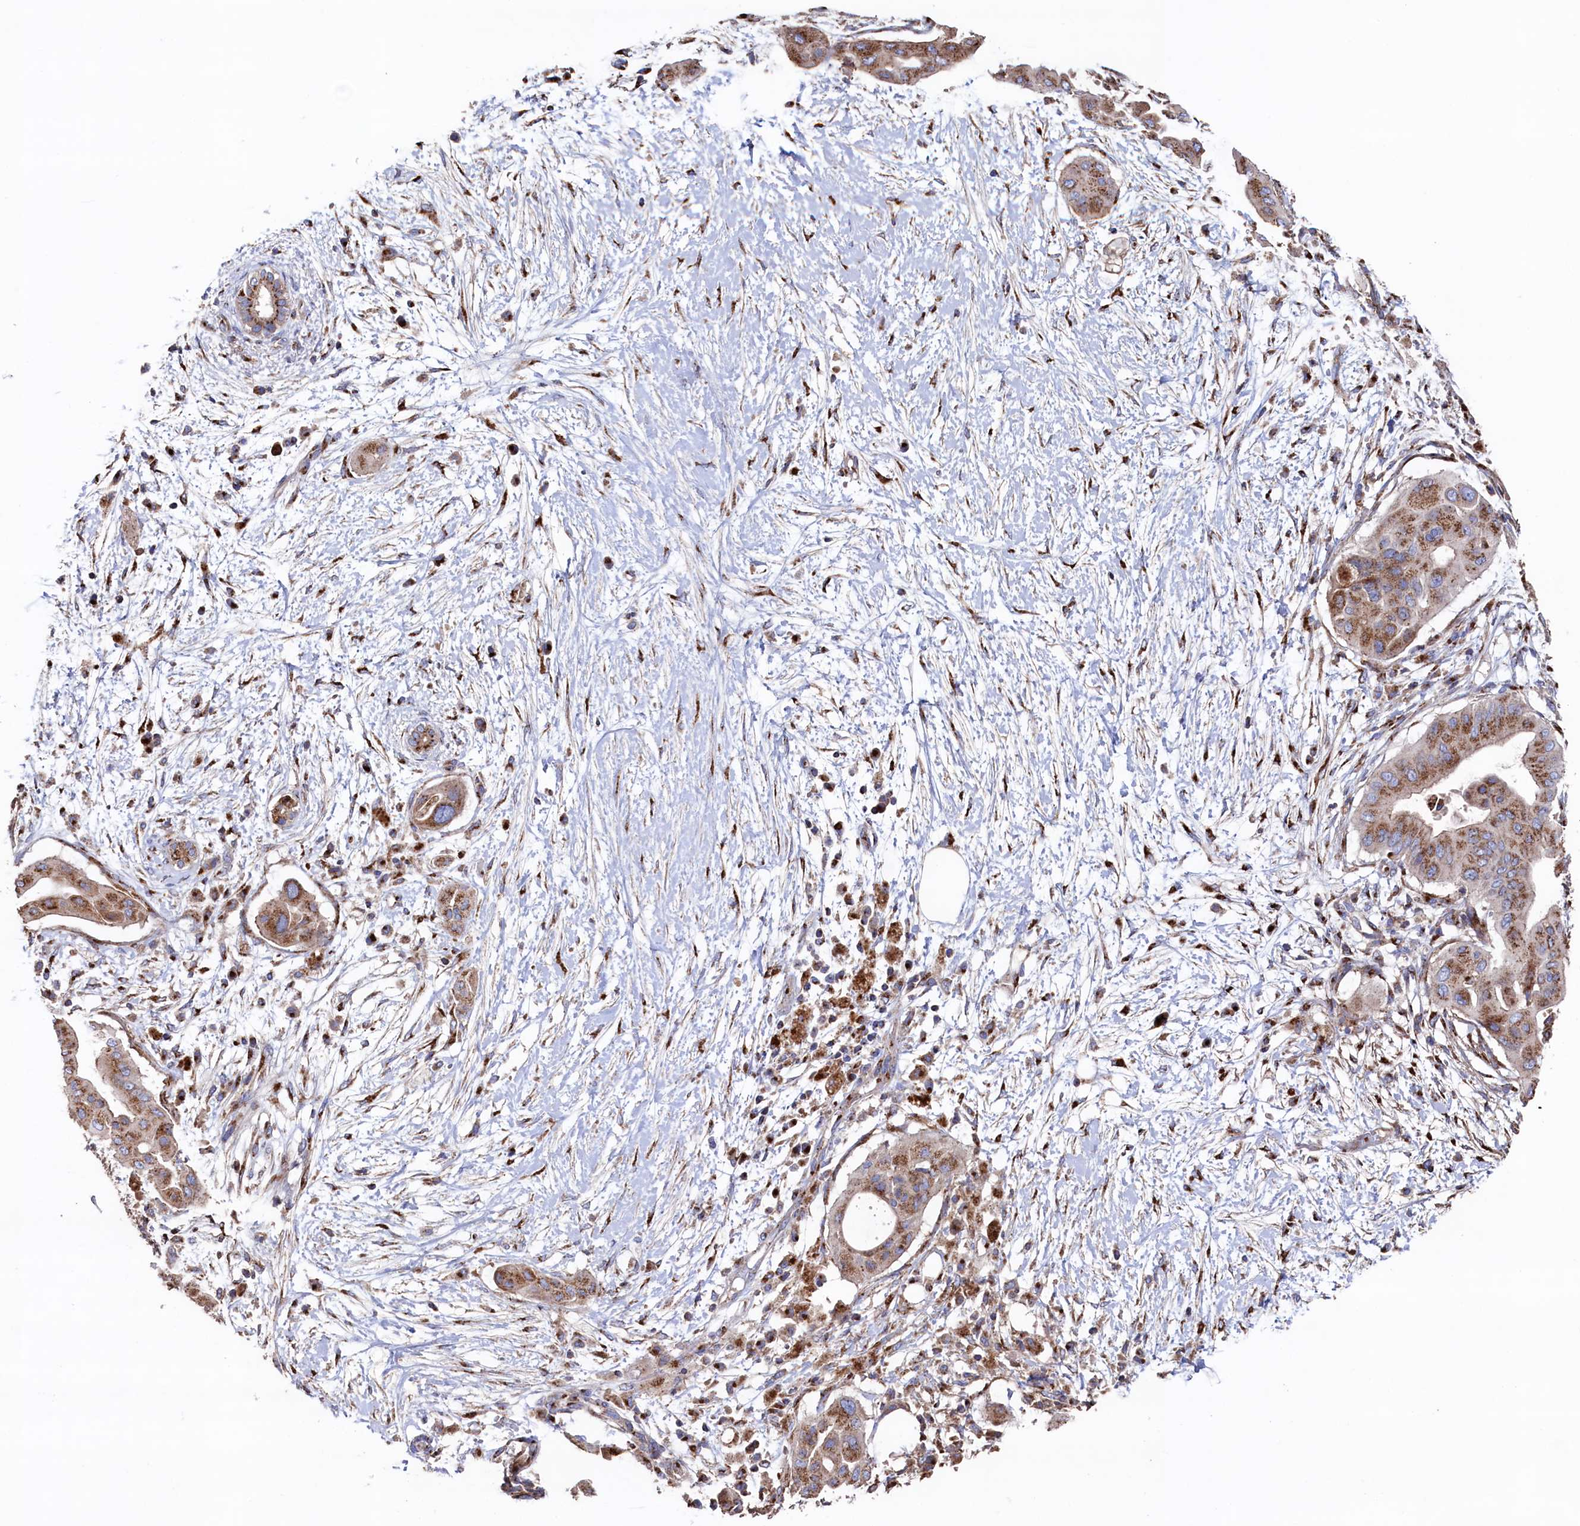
{"staining": {"intensity": "moderate", "quantity": ">75%", "location": "cytoplasmic/membranous"}, "tissue": "pancreatic cancer", "cell_type": "Tumor cells", "image_type": "cancer", "snomed": [{"axis": "morphology", "description": "Adenocarcinoma, NOS"}, {"axis": "topography", "description": "Pancreas"}], "caption": "This histopathology image exhibits immunohistochemistry staining of human adenocarcinoma (pancreatic), with medium moderate cytoplasmic/membranous expression in approximately >75% of tumor cells.", "gene": "PRRC1", "patient": {"sex": "male", "age": 68}}